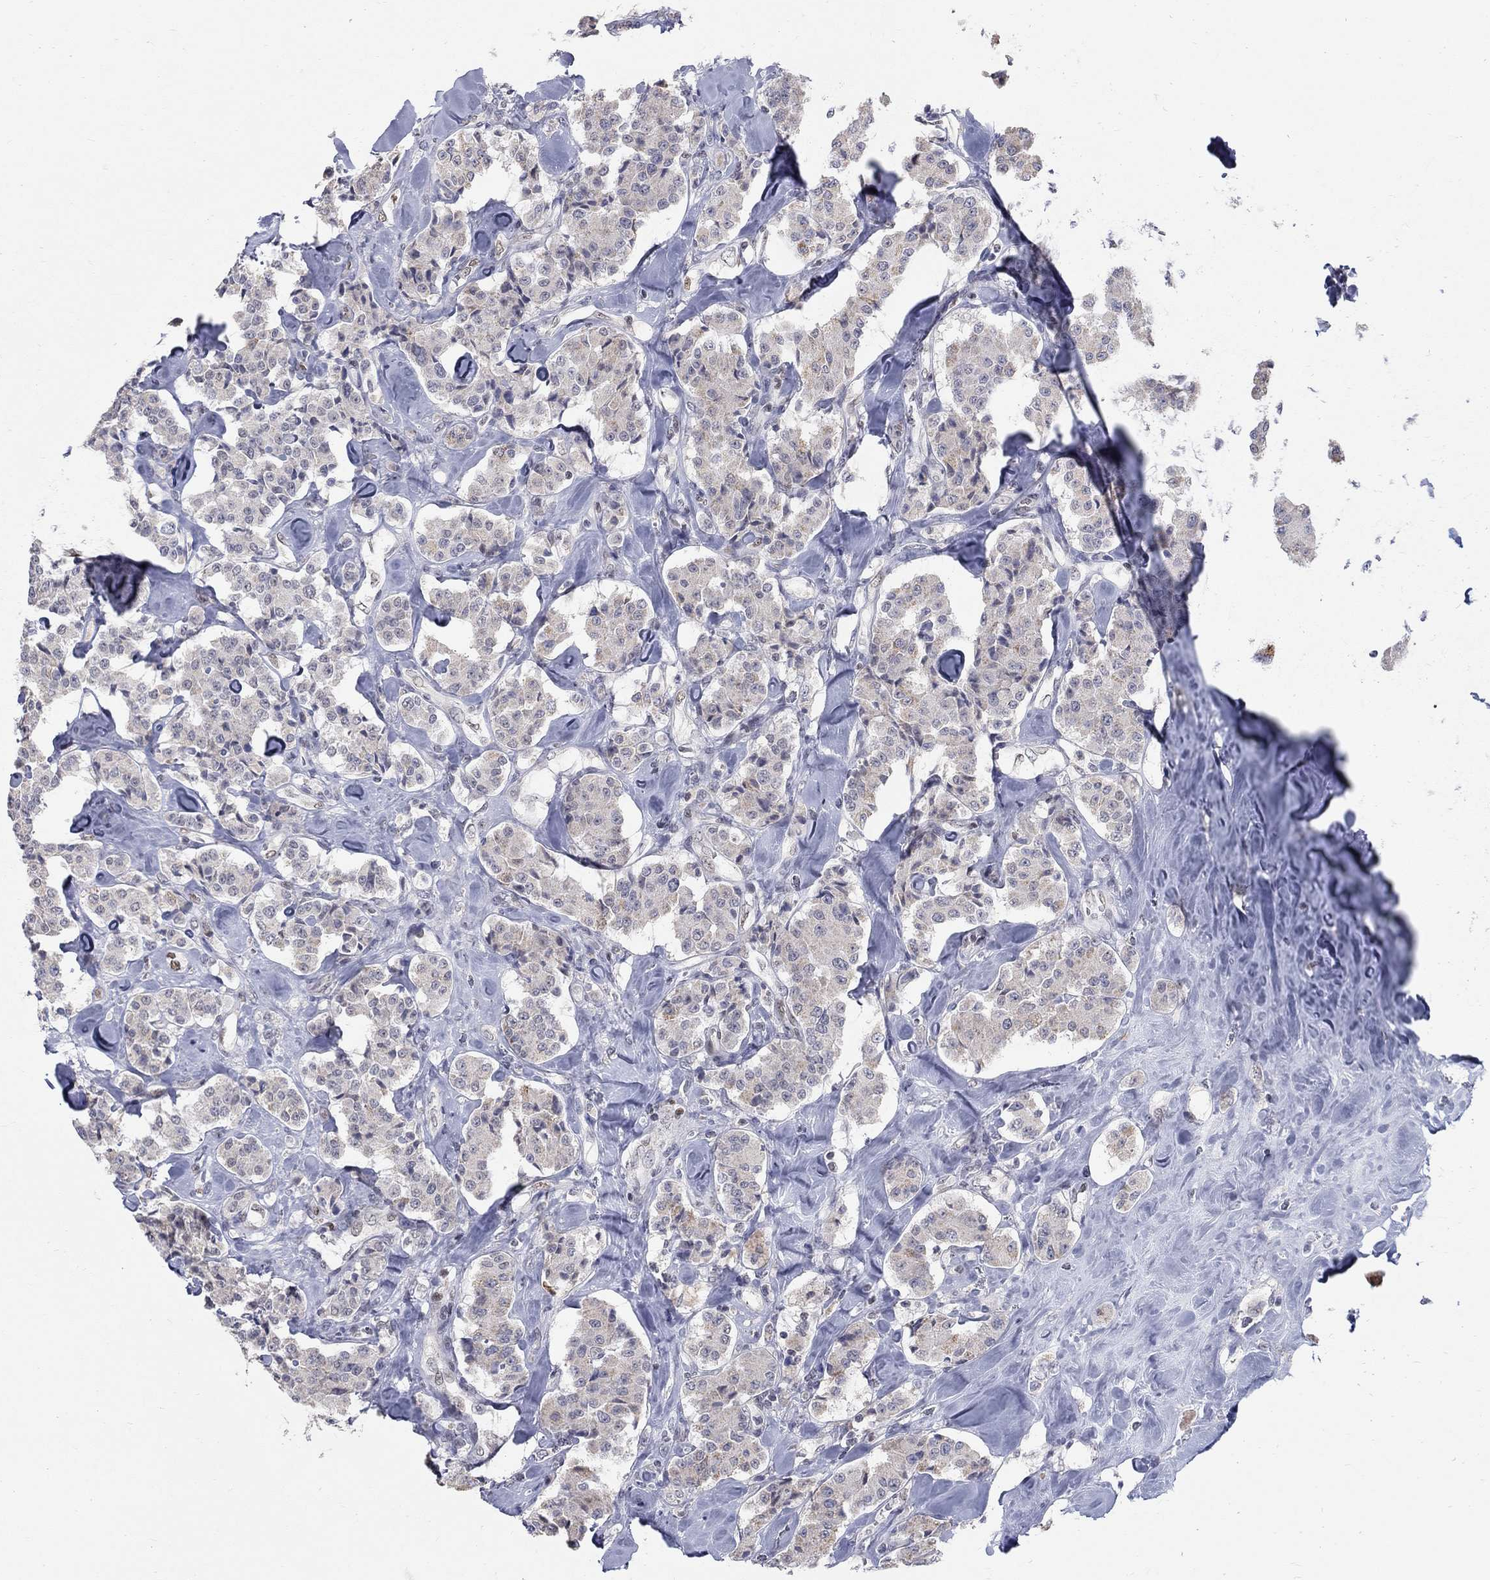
{"staining": {"intensity": "negative", "quantity": "none", "location": "none"}, "tissue": "carcinoid", "cell_type": "Tumor cells", "image_type": "cancer", "snomed": [{"axis": "morphology", "description": "Carcinoid, malignant, NOS"}, {"axis": "topography", "description": "Pancreas"}], "caption": "There is no significant positivity in tumor cells of carcinoid.", "gene": "GCFC2", "patient": {"sex": "male", "age": 41}}